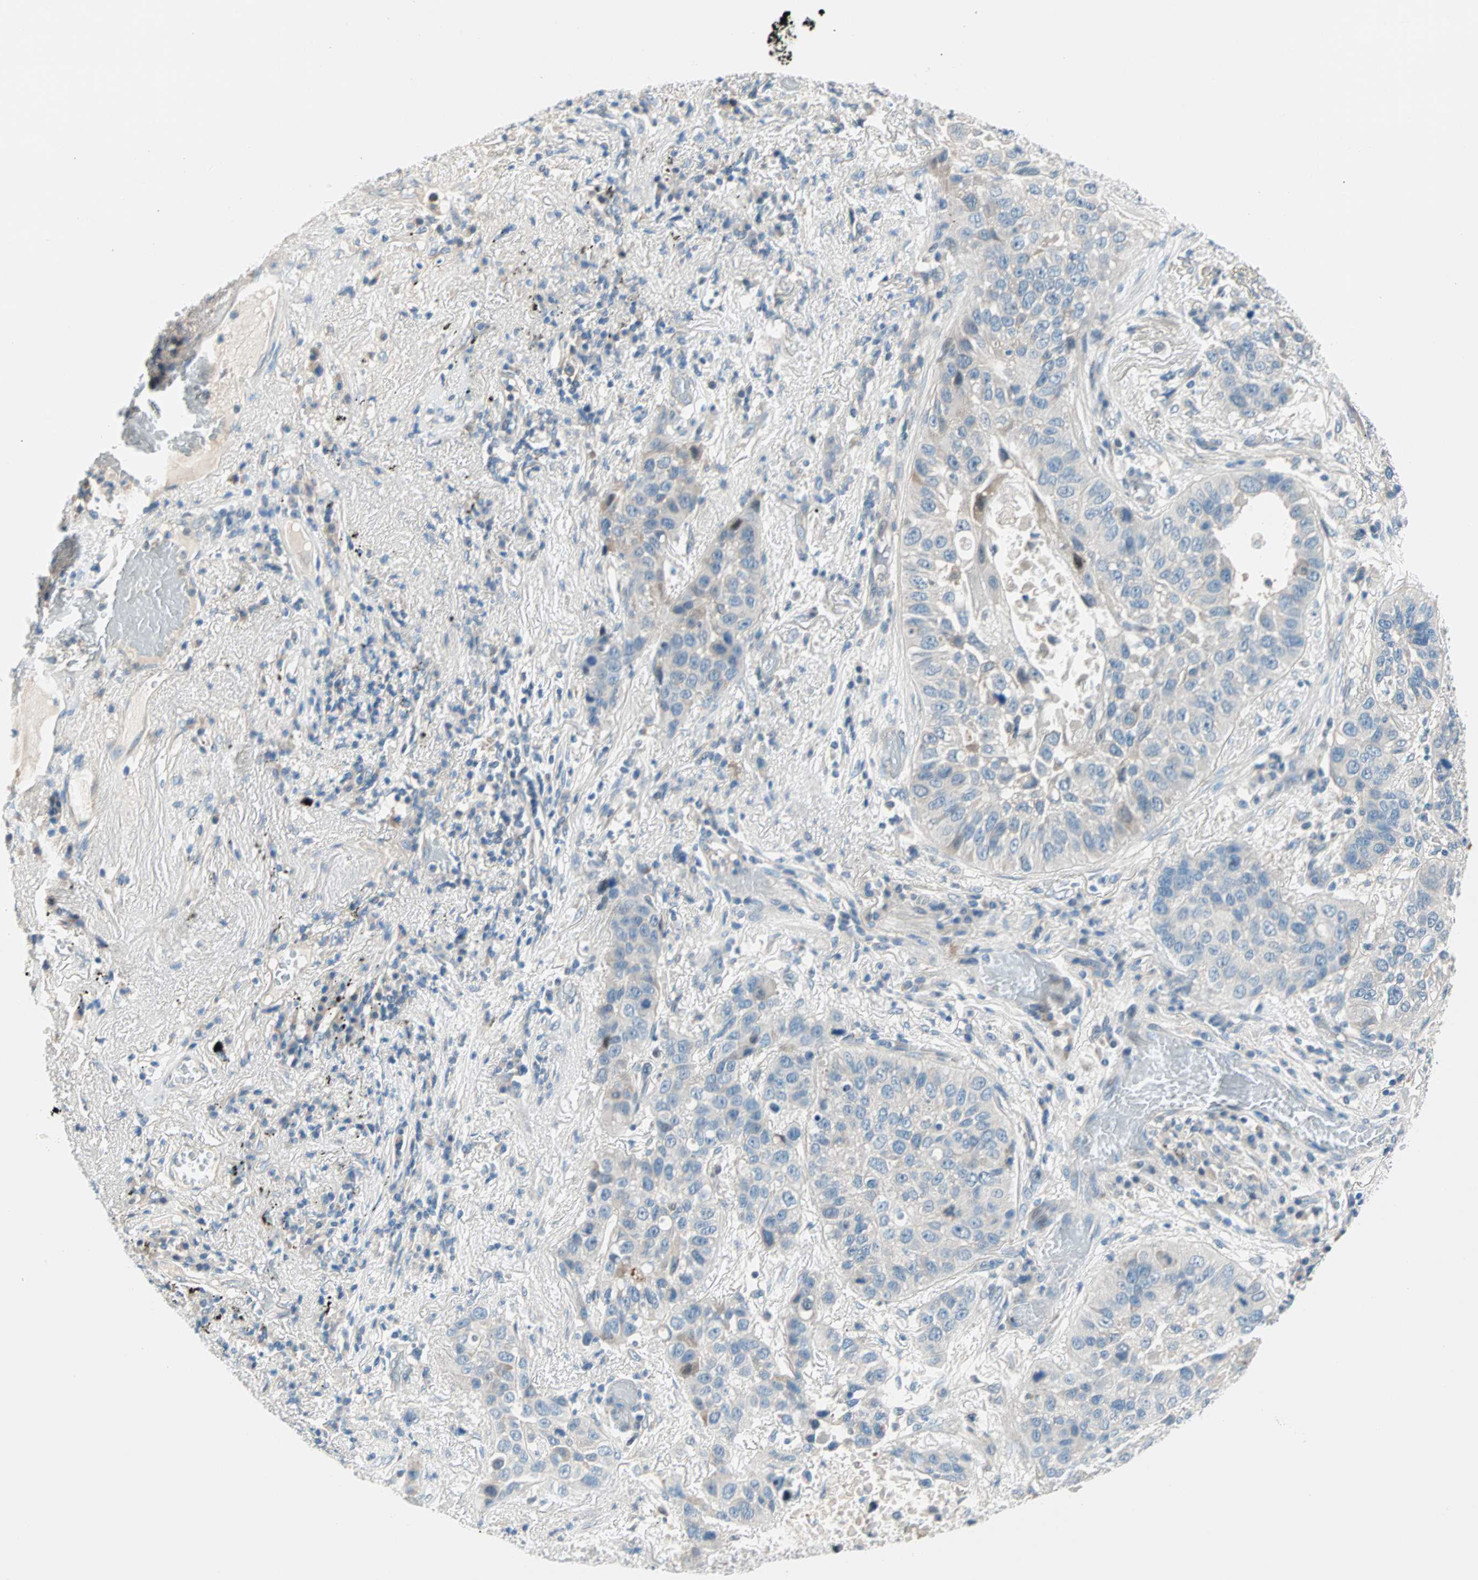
{"staining": {"intensity": "negative", "quantity": "none", "location": "none"}, "tissue": "lung cancer", "cell_type": "Tumor cells", "image_type": "cancer", "snomed": [{"axis": "morphology", "description": "Squamous cell carcinoma, NOS"}, {"axis": "topography", "description": "Lung"}], "caption": "An image of human lung cancer is negative for staining in tumor cells.", "gene": "TMEM163", "patient": {"sex": "male", "age": 57}}